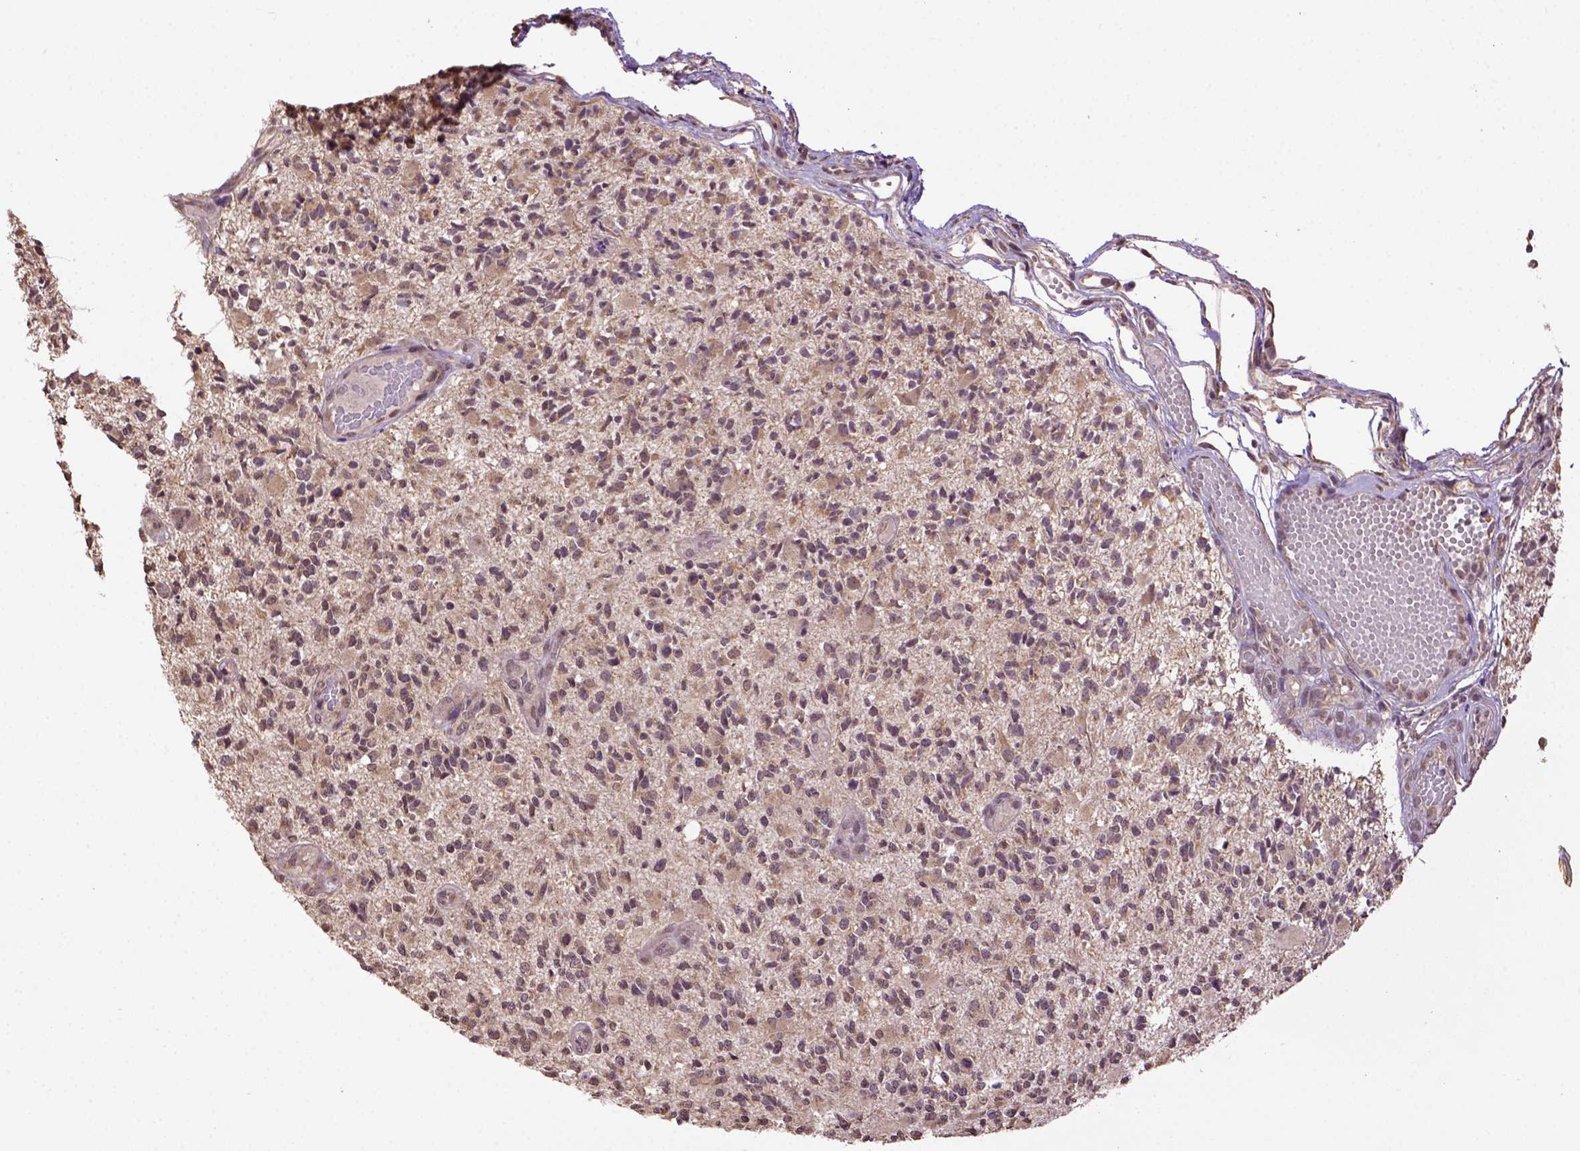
{"staining": {"intensity": "weak", "quantity": ">75%", "location": "cytoplasmic/membranous"}, "tissue": "glioma", "cell_type": "Tumor cells", "image_type": "cancer", "snomed": [{"axis": "morphology", "description": "Glioma, malignant, High grade"}, {"axis": "topography", "description": "Brain"}], "caption": "Immunohistochemical staining of glioma displays low levels of weak cytoplasmic/membranous staining in approximately >75% of tumor cells. (Stains: DAB (3,3'-diaminobenzidine) in brown, nuclei in blue, Microscopy: brightfield microscopy at high magnification).", "gene": "WDR17", "patient": {"sex": "female", "age": 63}}